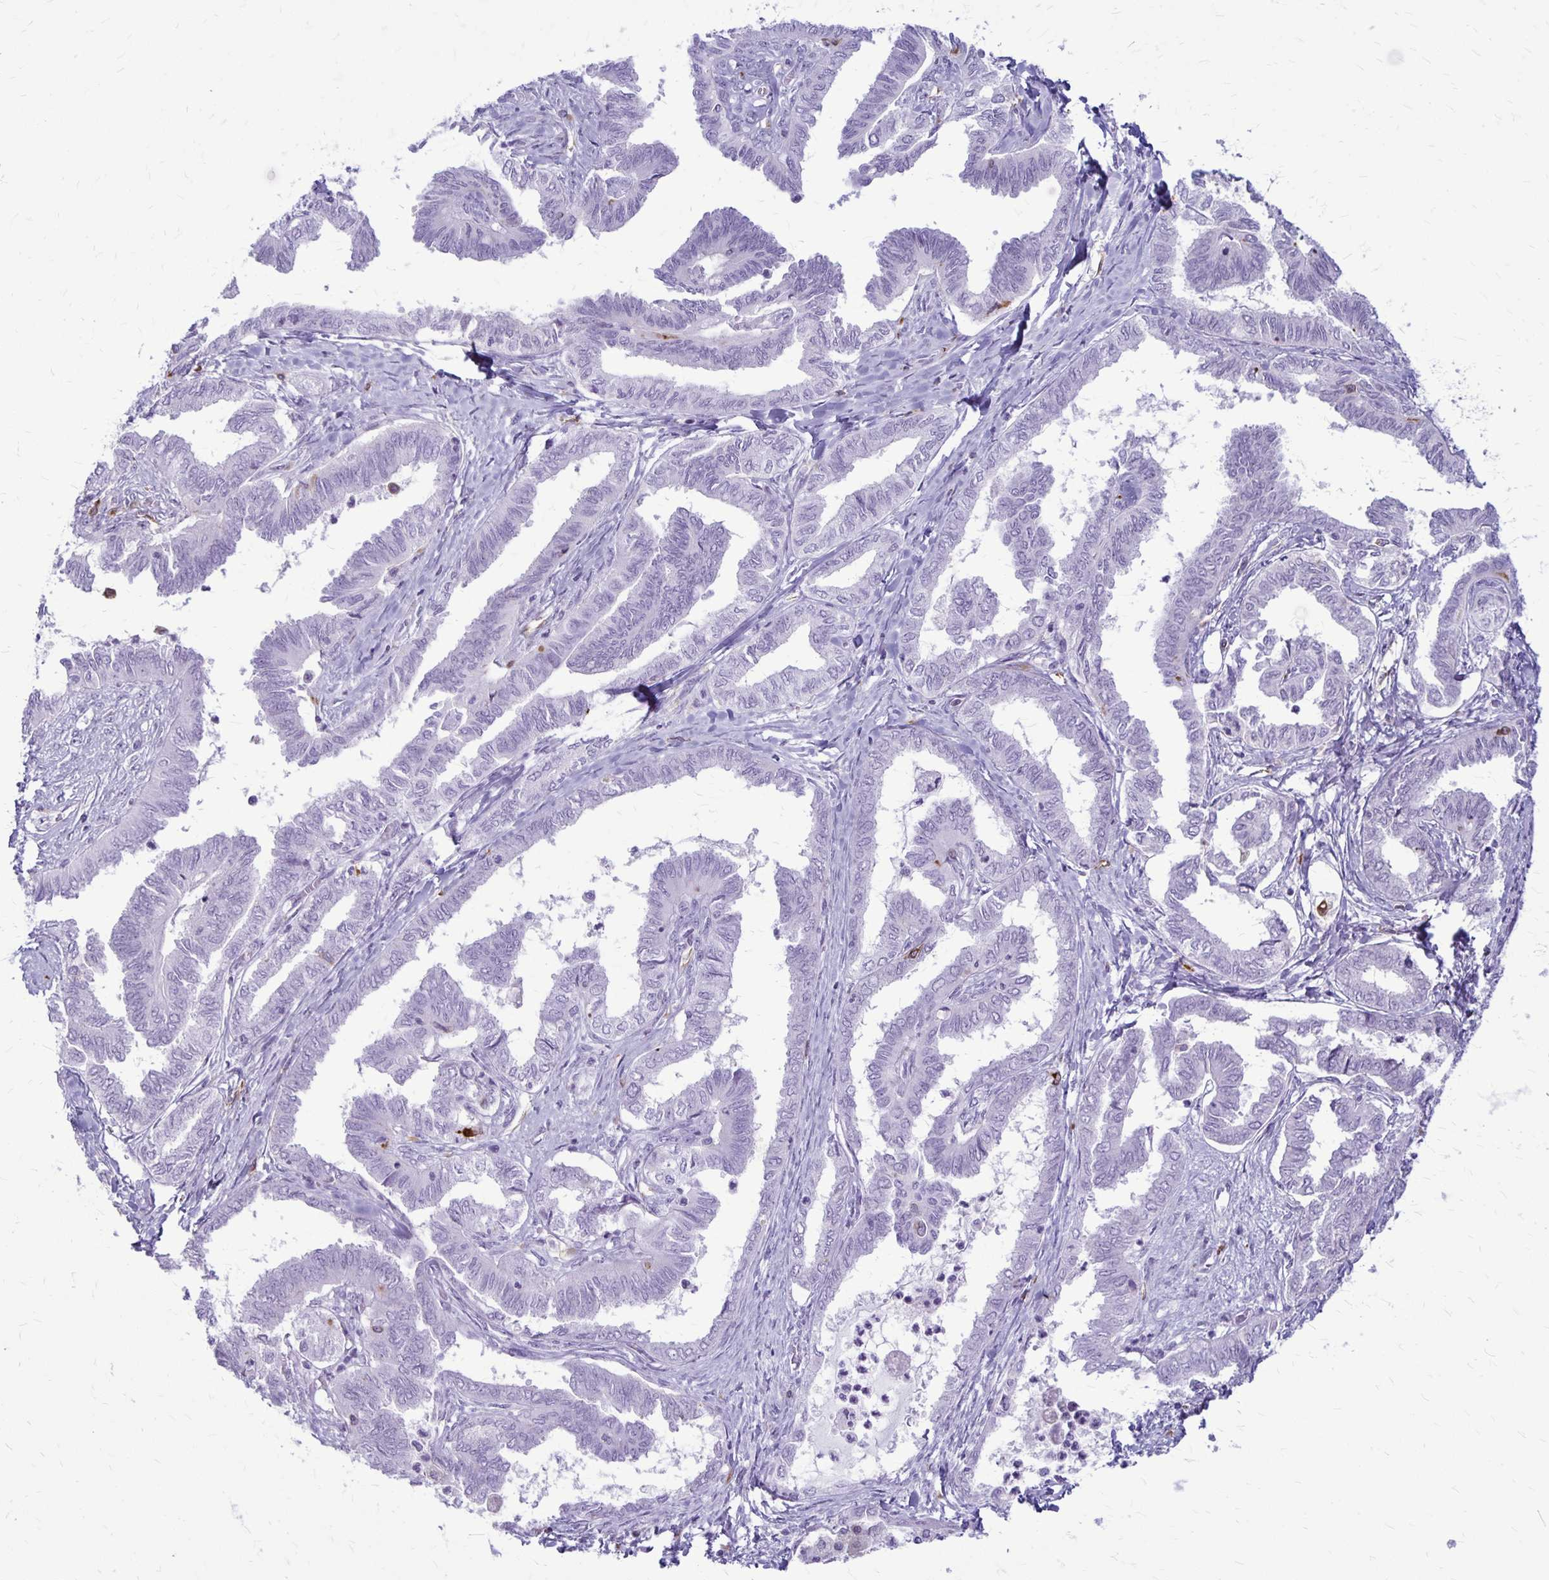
{"staining": {"intensity": "negative", "quantity": "none", "location": "none"}, "tissue": "ovarian cancer", "cell_type": "Tumor cells", "image_type": "cancer", "snomed": [{"axis": "morphology", "description": "Carcinoma, endometroid"}, {"axis": "topography", "description": "Ovary"}], "caption": "The IHC photomicrograph has no significant expression in tumor cells of ovarian cancer (endometroid carcinoma) tissue.", "gene": "RTN1", "patient": {"sex": "female", "age": 70}}